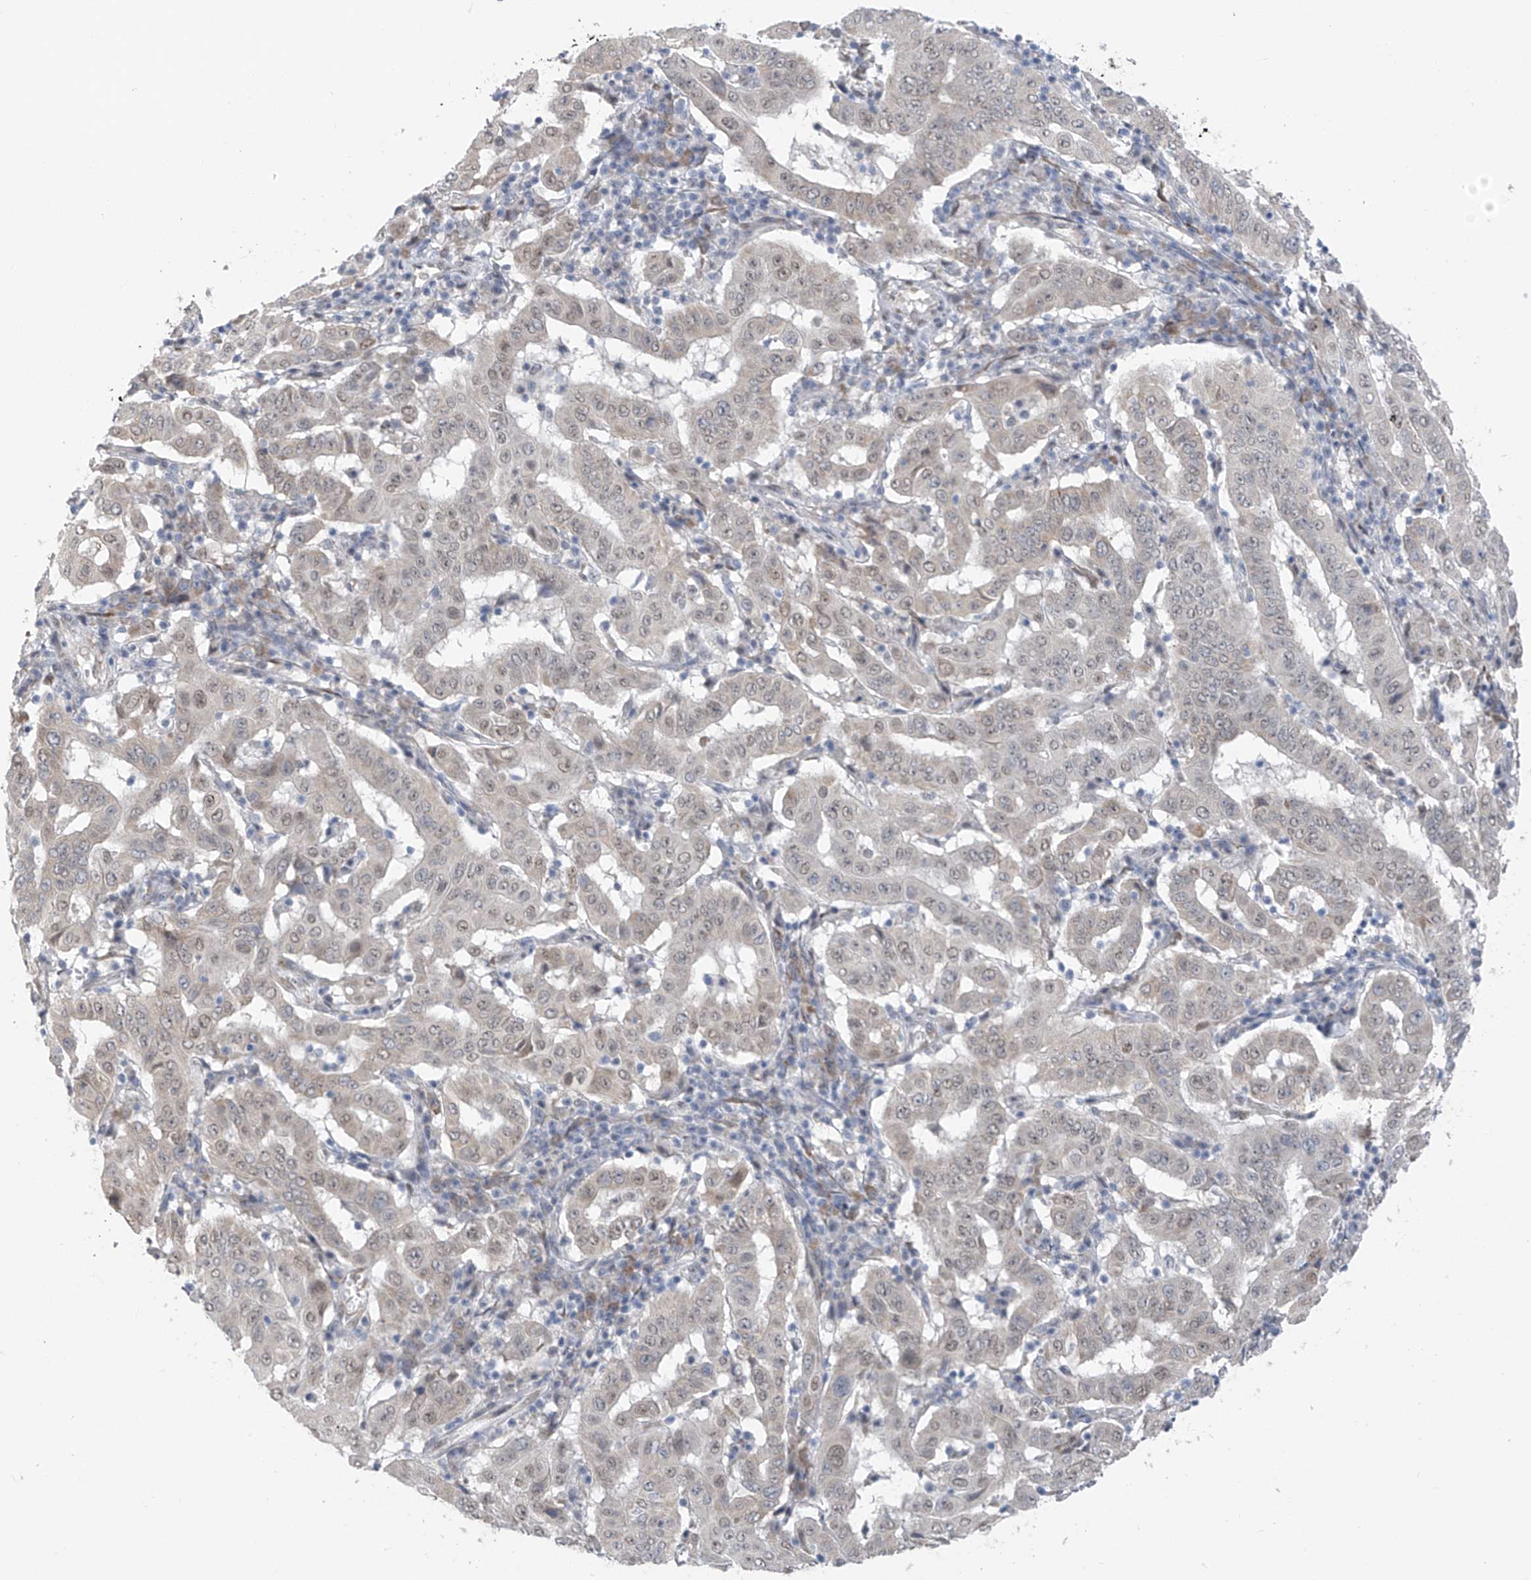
{"staining": {"intensity": "weak", "quantity": "25%-75%", "location": "nuclear"}, "tissue": "pancreatic cancer", "cell_type": "Tumor cells", "image_type": "cancer", "snomed": [{"axis": "morphology", "description": "Adenocarcinoma, NOS"}, {"axis": "topography", "description": "Pancreas"}], "caption": "A micrograph of human adenocarcinoma (pancreatic) stained for a protein demonstrates weak nuclear brown staining in tumor cells.", "gene": "CYP4V2", "patient": {"sex": "male", "age": 63}}